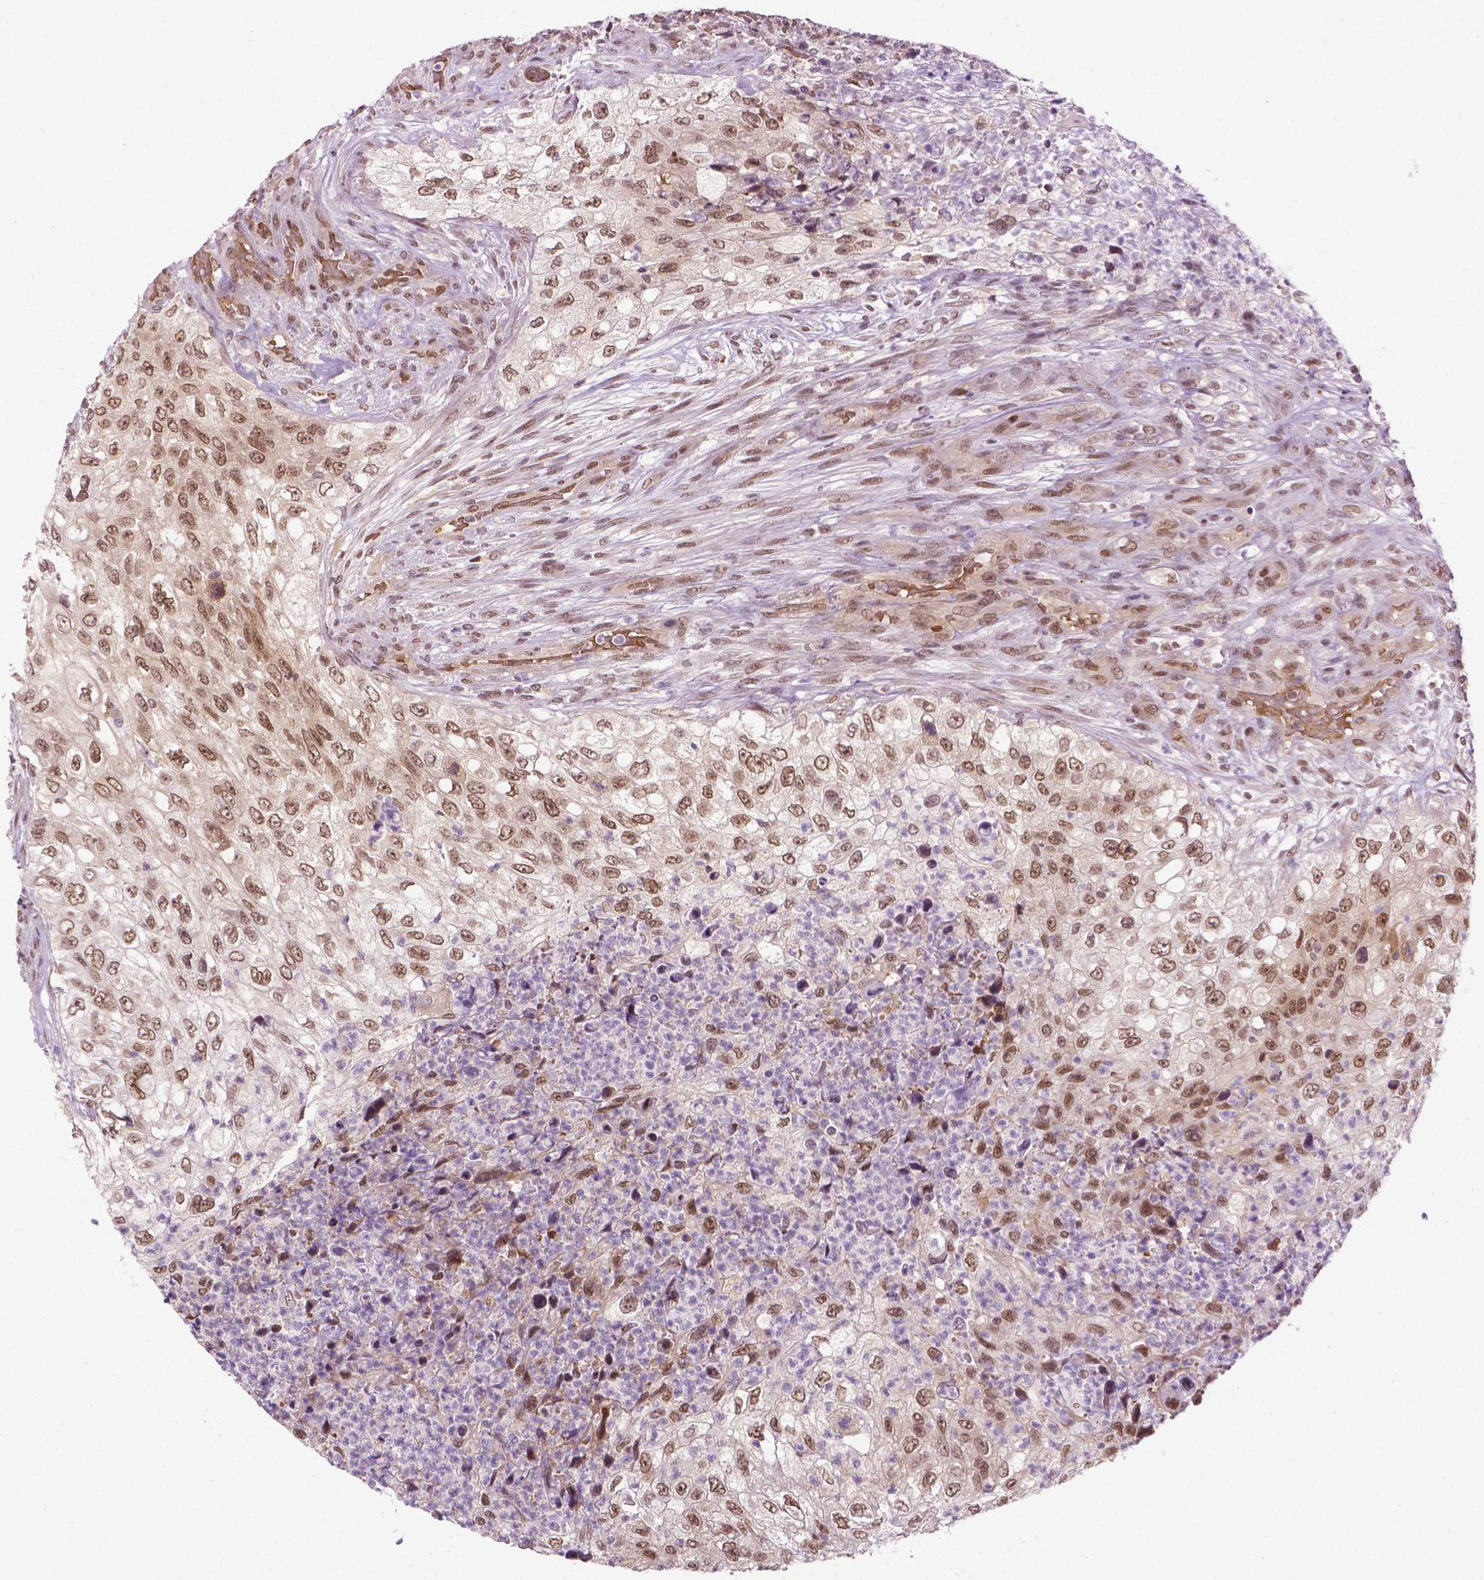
{"staining": {"intensity": "moderate", "quantity": ">75%", "location": "nuclear"}, "tissue": "urothelial cancer", "cell_type": "Tumor cells", "image_type": "cancer", "snomed": [{"axis": "morphology", "description": "Urothelial carcinoma, High grade"}, {"axis": "topography", "description": "Urinary bladder"}], "caption": "Moderate nuclear staining for a protein is identified in approximately >75% of tumor cells of urothelial carcinoma (high-grade) using IHC.", "gene": "UBQLN4", "patient": {"sex": "female", "age": 60}}